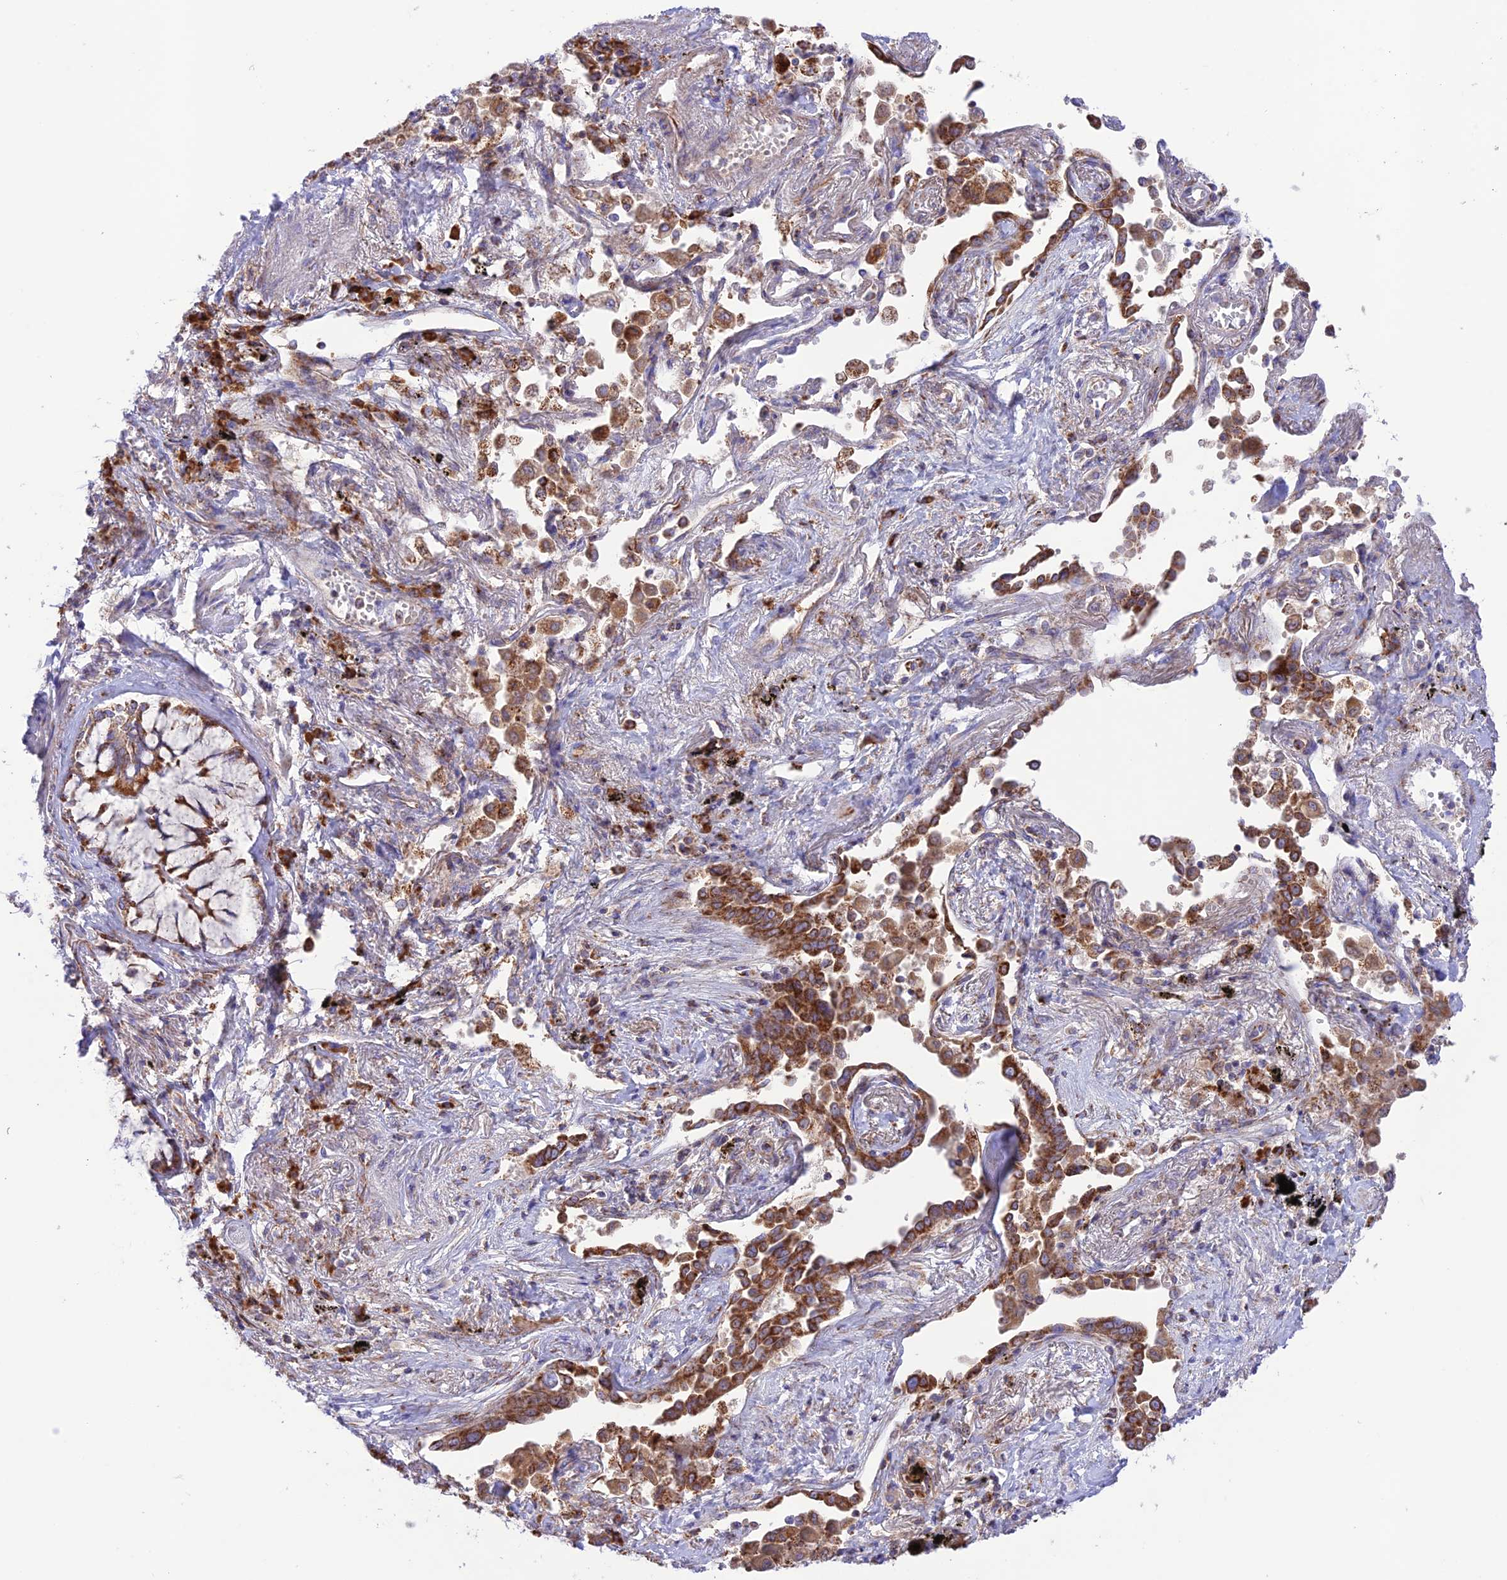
{"staining": {"intensity": "strong", "quantity": ">75%", "location": "cytoplasmic/membranous"}, "tissue": "lung cancer", "cell_type": "Tumor cells", "image_type": "cancer", "snomed": [{"axis": "morphology", "description": "Adenocarcinoma, NOS"}, {"axis": "topography", "description": "Lung"}], "caption": "Strong cytoplasmic/membranous protein staining is present in approximately >75% of tumor cells in lung cancer.", "gene": "UAP1L1", "patient": {"sex": "male", "age": 67}}